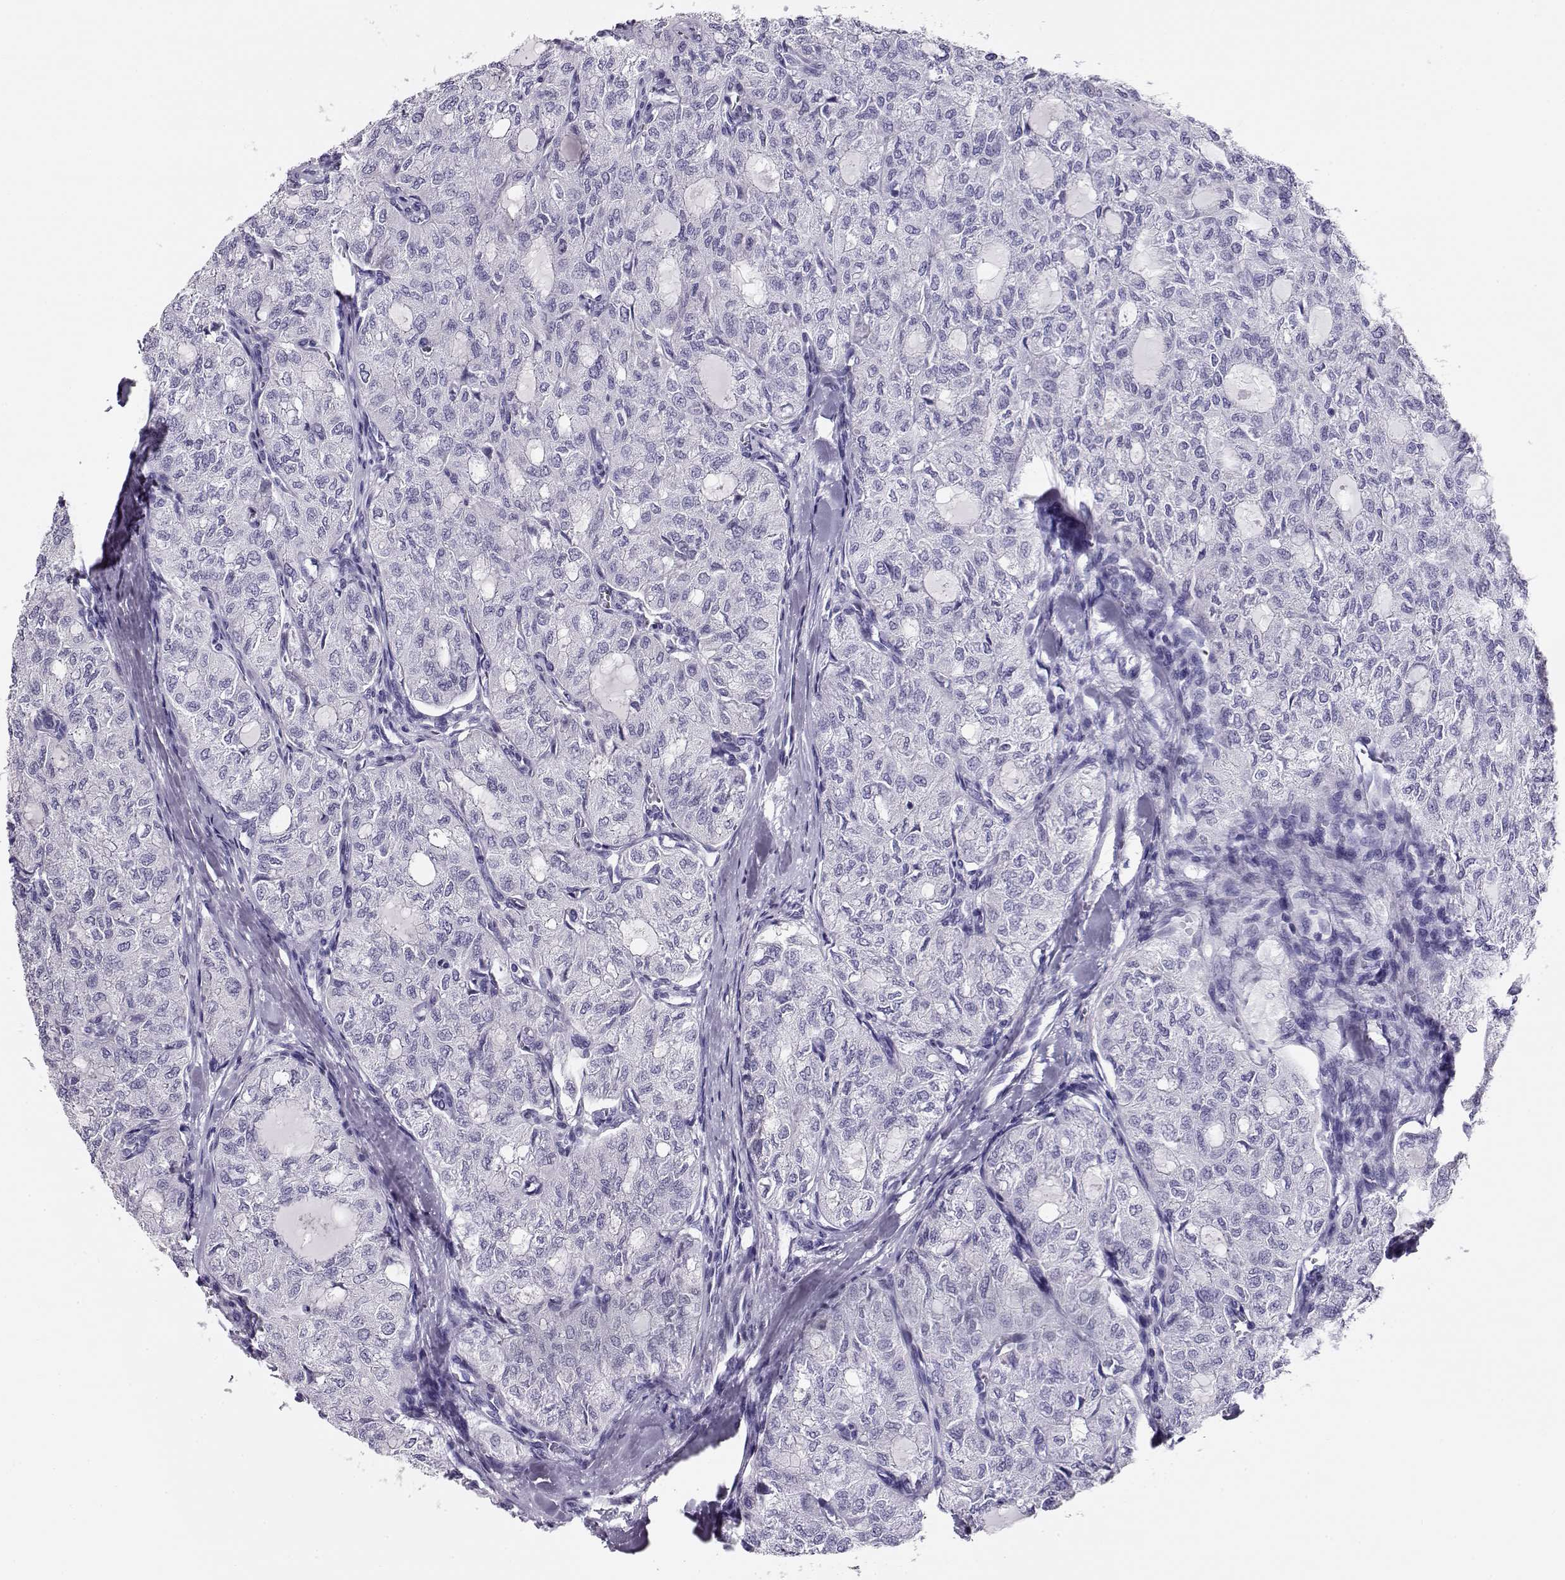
{"staining": {"intensity": "negative", "quantity": "none", "location": "none"}, "tissue": "thyroid cancer", "cell_type": "Tumor cells", "image_type": "cancer", "snomed": [{"axis": "morphology", "description": "Follicular adenoma carcinoma, NOS"}, {"axis": "topography", "description": "Thyroid gland"}], "caption": "Immunohistochemistry (IHC) image of follicular adenoma carcinoma (thyroid) stained for a protein (brown), which displays no expression in tumor cells.", "gene": "CRX", "patient": {"sex": "male", "age": 75}}